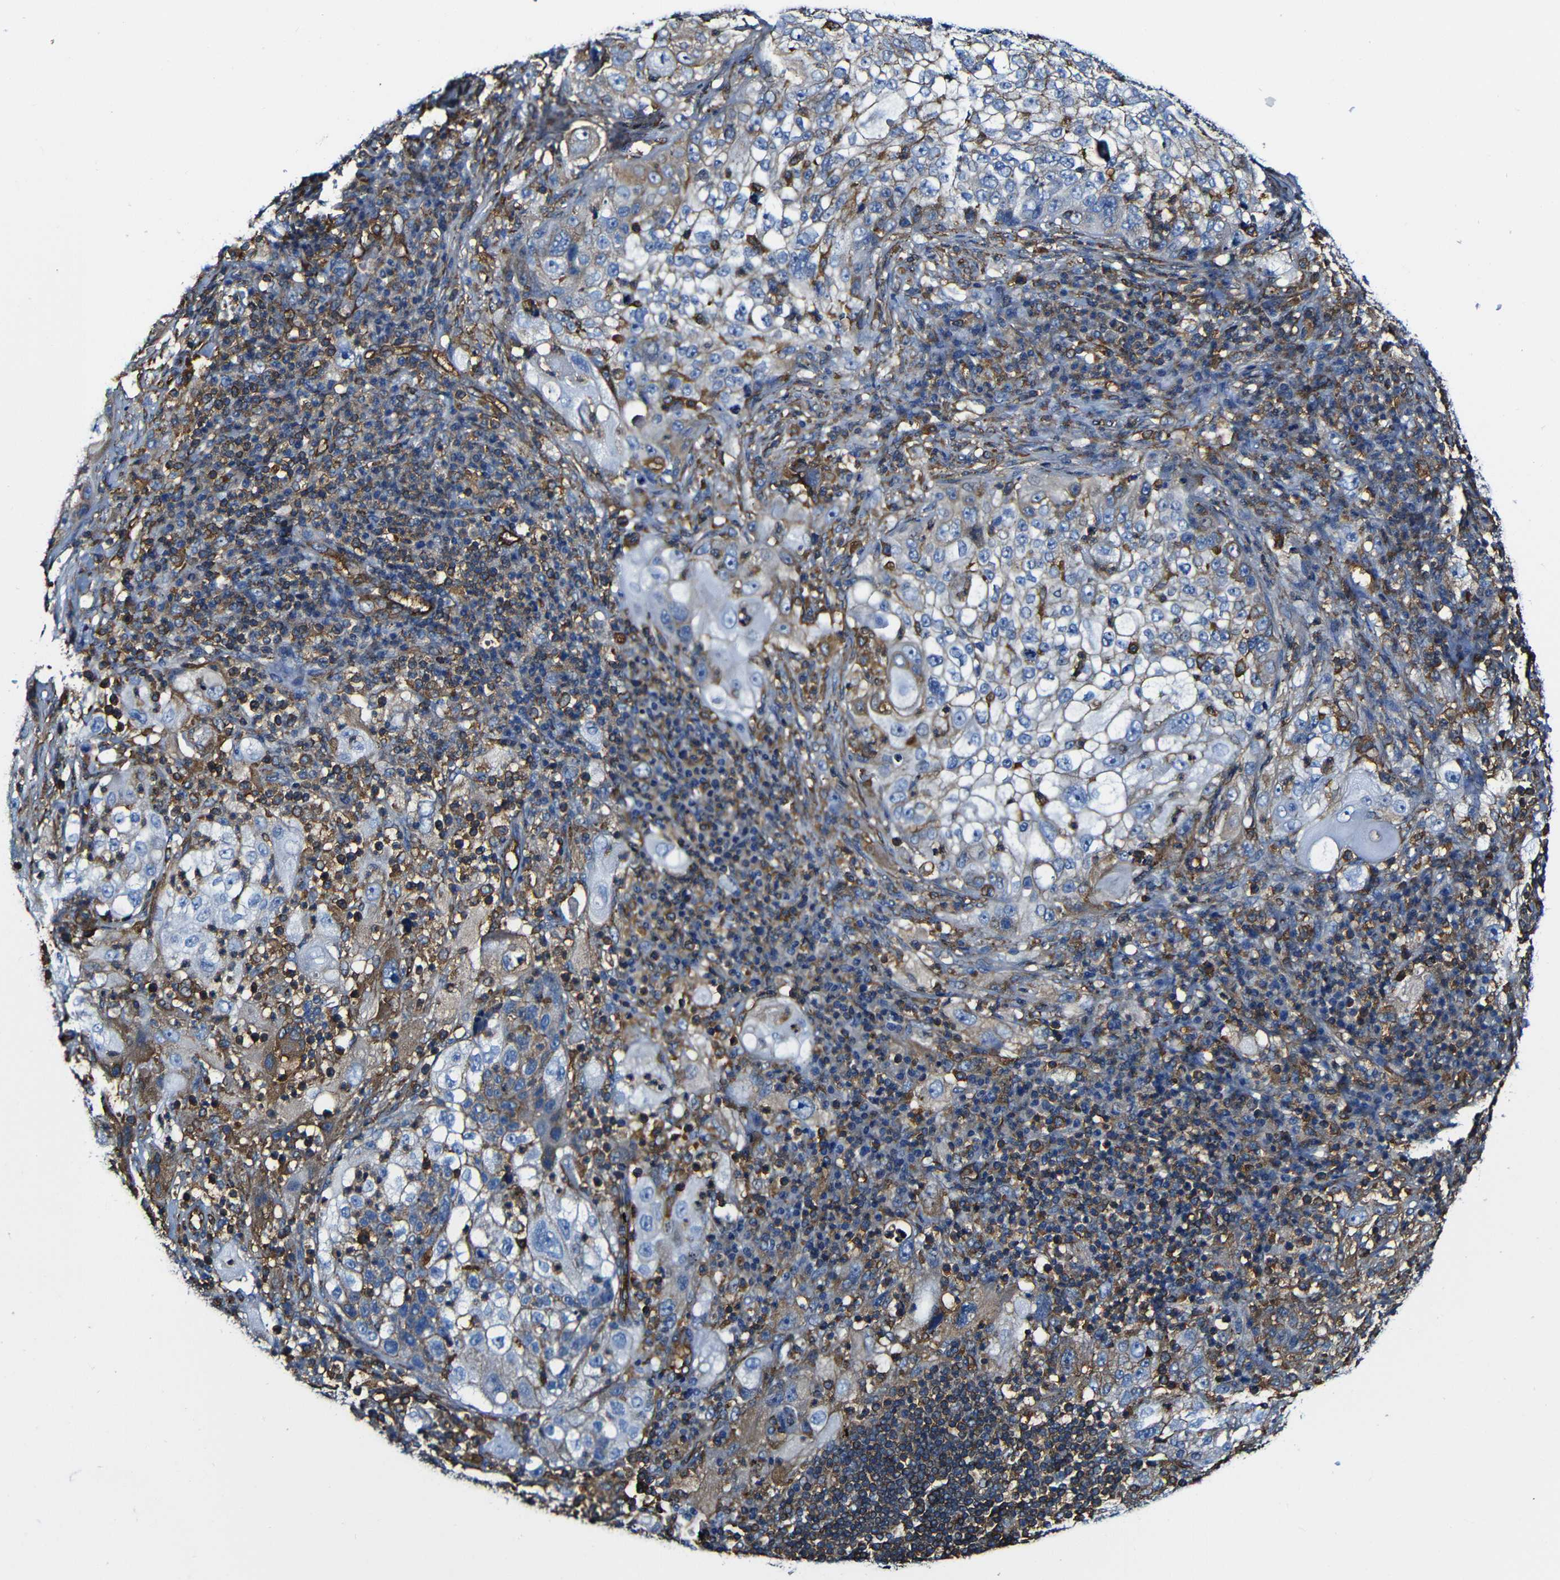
{"staining": {"intensity": "moderate", "quantity": "<25%", "location": "cytoplasmic/membranous"}, "tissue": "lung cancer", "cell_type": "Tumor cells", "image_type": "cancer", "snomed": [{"axis": "morphology", "description": "Inflammation, NOS"}, {"axis": "morphology", "description": "Squamous cell carcinoma, NOS"}, {"axis": "topography", "description": "Lymph node"}, {"axis": "topography", "description": "Soft tissue"}, {"axis": "topography", "description": "Lung"}], "caption": "A photomicrograph of squamous cell carcinoma (lung) stained for a protein demonstrates moderate cytoplasmic/membranous brown staining in tumor cells.", "gene": "MSN", "patient": {"sex": "male", "age": 66}}